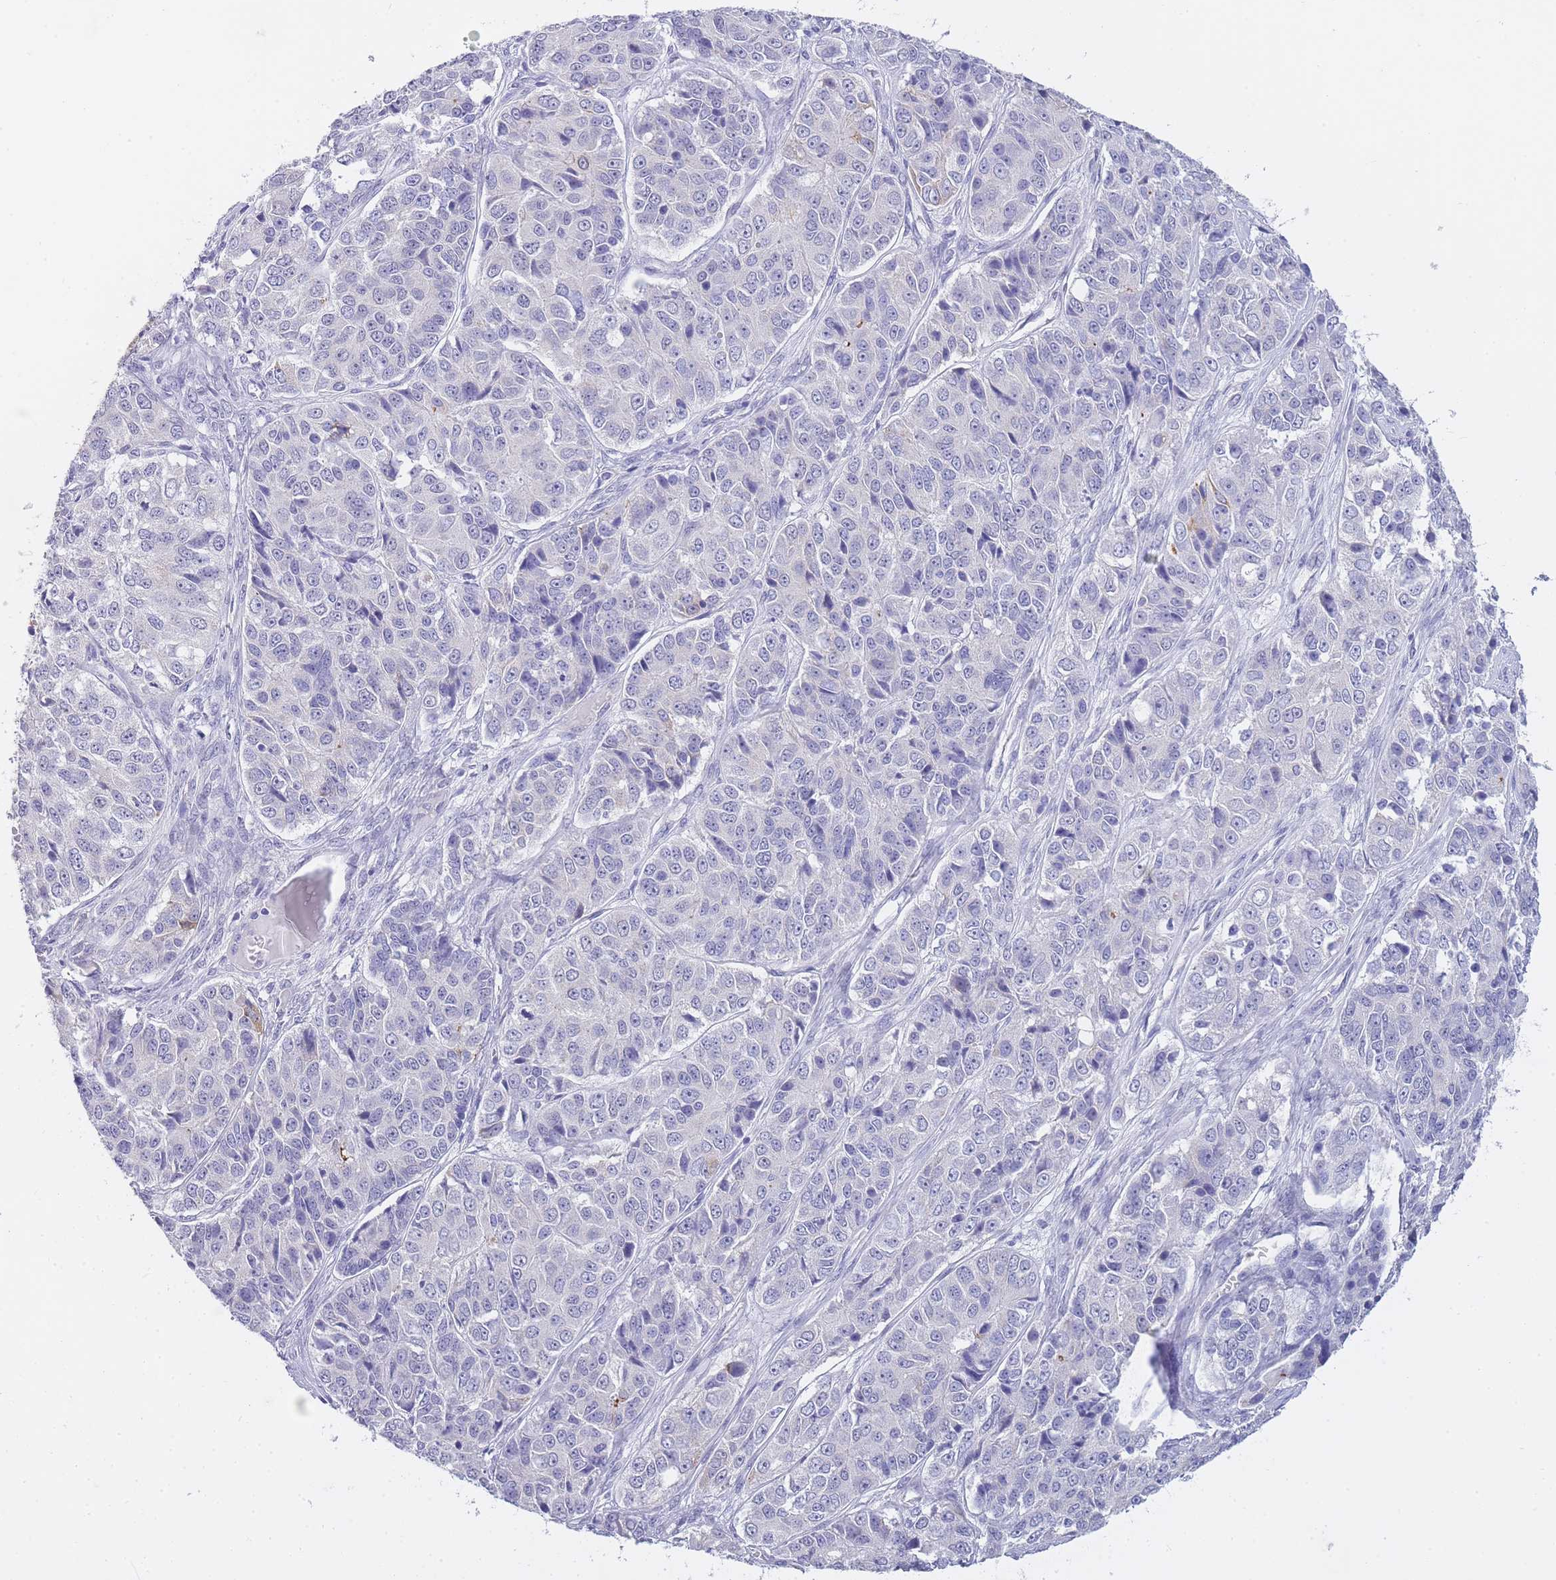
{"staining": {"intensity": "negative", "quantity": "none", "location": "none"}, "tissue": "ovarian cancer", "cell_type": "Tumor cells", "image_type": "cancer", "snomed": [{"axis": "morphology", "description": "Carcinoma, endometroid"}, {"axis": "topography", "description": "Ovary"}], "caption": "Tumor cells show no significant protein positivity in ovarian endometroid carcinoma.", "gene": "FRAT2", "patient": {"sex": "female", "age": 51}}